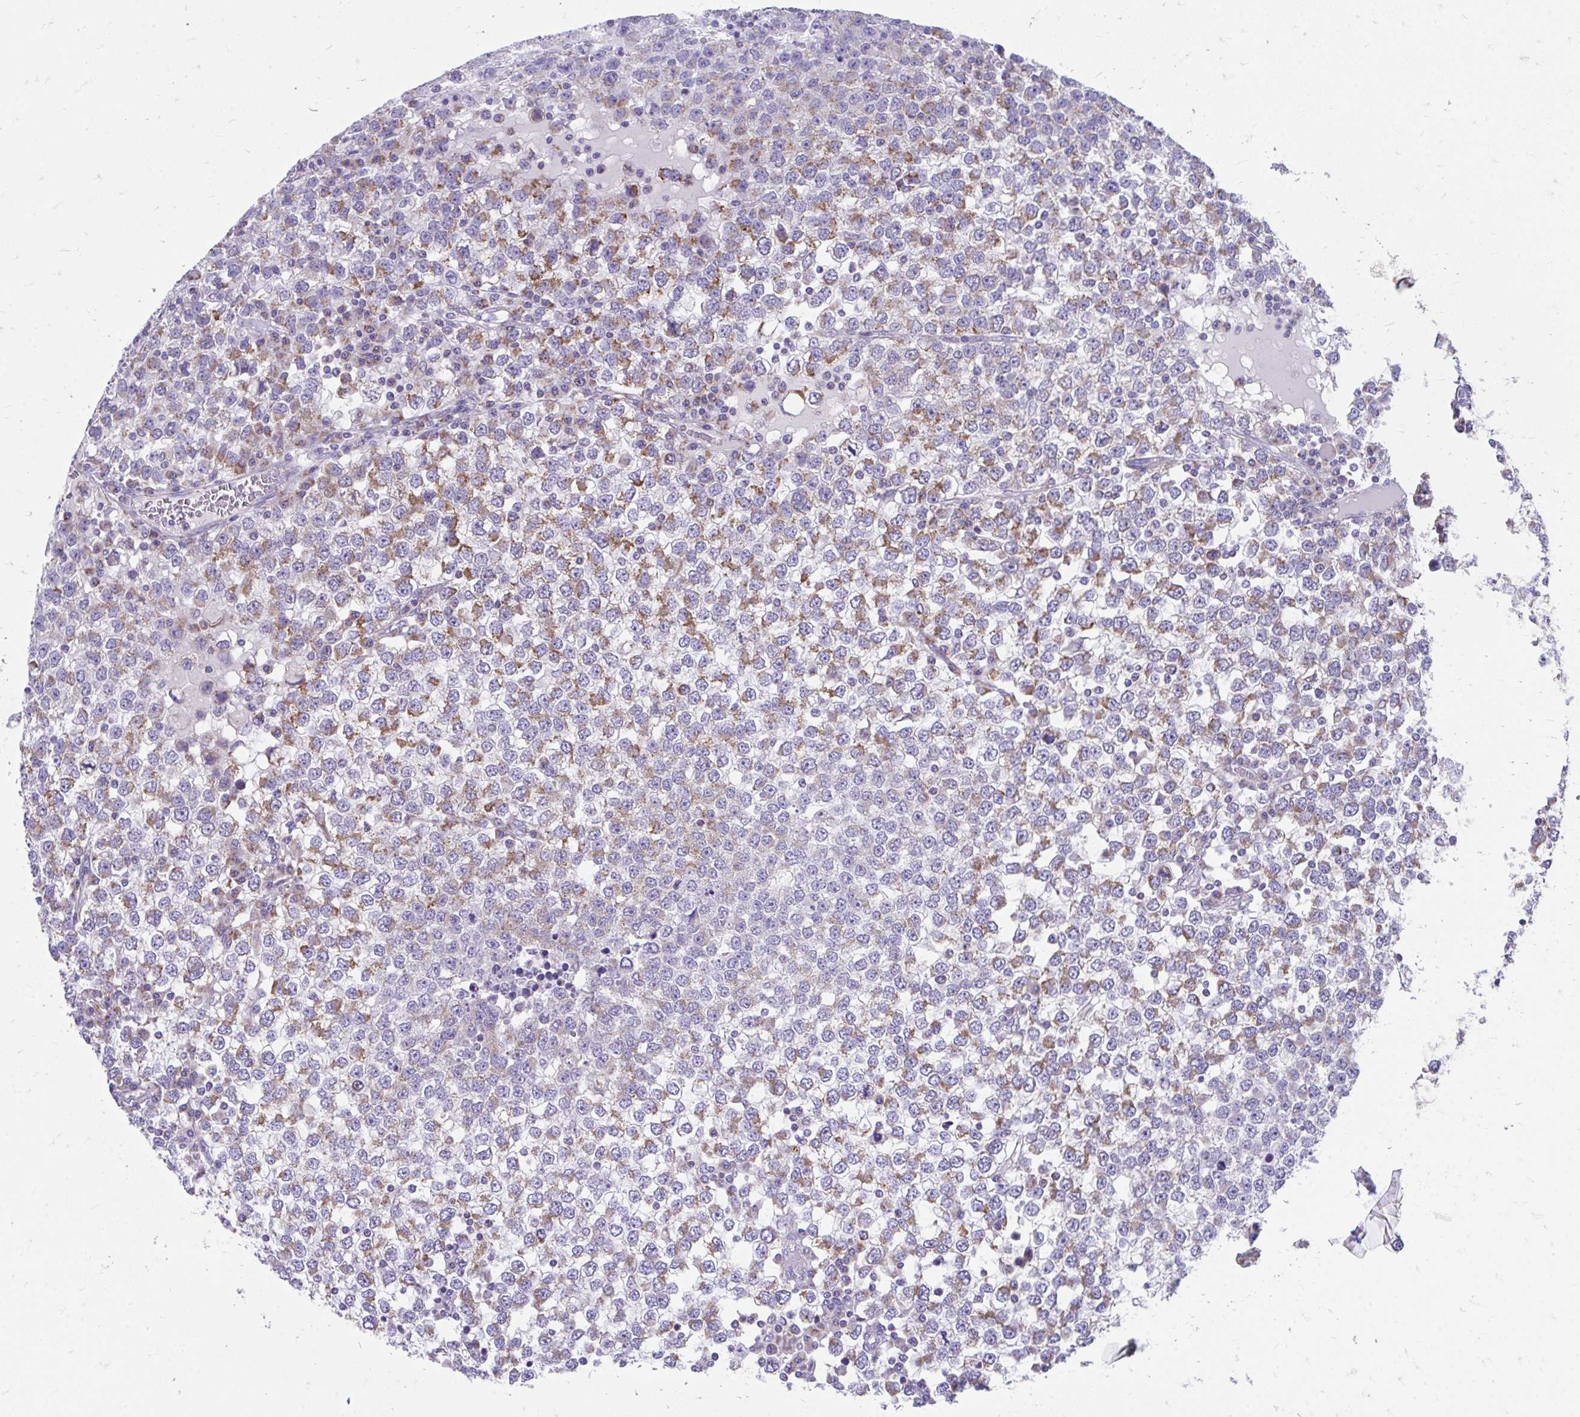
{"staining": {"intensity": "moderate", "quantity": ">75%", "location": "cytoplasmic/membranous"}, "tissue": "testis cancer", "cell_type": "Tumor cells", "image_type": "cancer", "snomed": [{"axis": "morphology", "description": "Seminoma, NOS"}, {"axis": "topography", "description": "Testis"}], "caption": "Testis cancer (seminoma) stained for a protein demonstrates moderate cytoplasmic/membranous positivity in tumor cells. The staining is performed using DAB (3,3'-diaminobenzidine) brown chromogen to label protein expression. The nuclei are counter-stained blue using hematoxylin.", "gene": "MRPL19", "patient": {"sex": "male", "age": 65}}